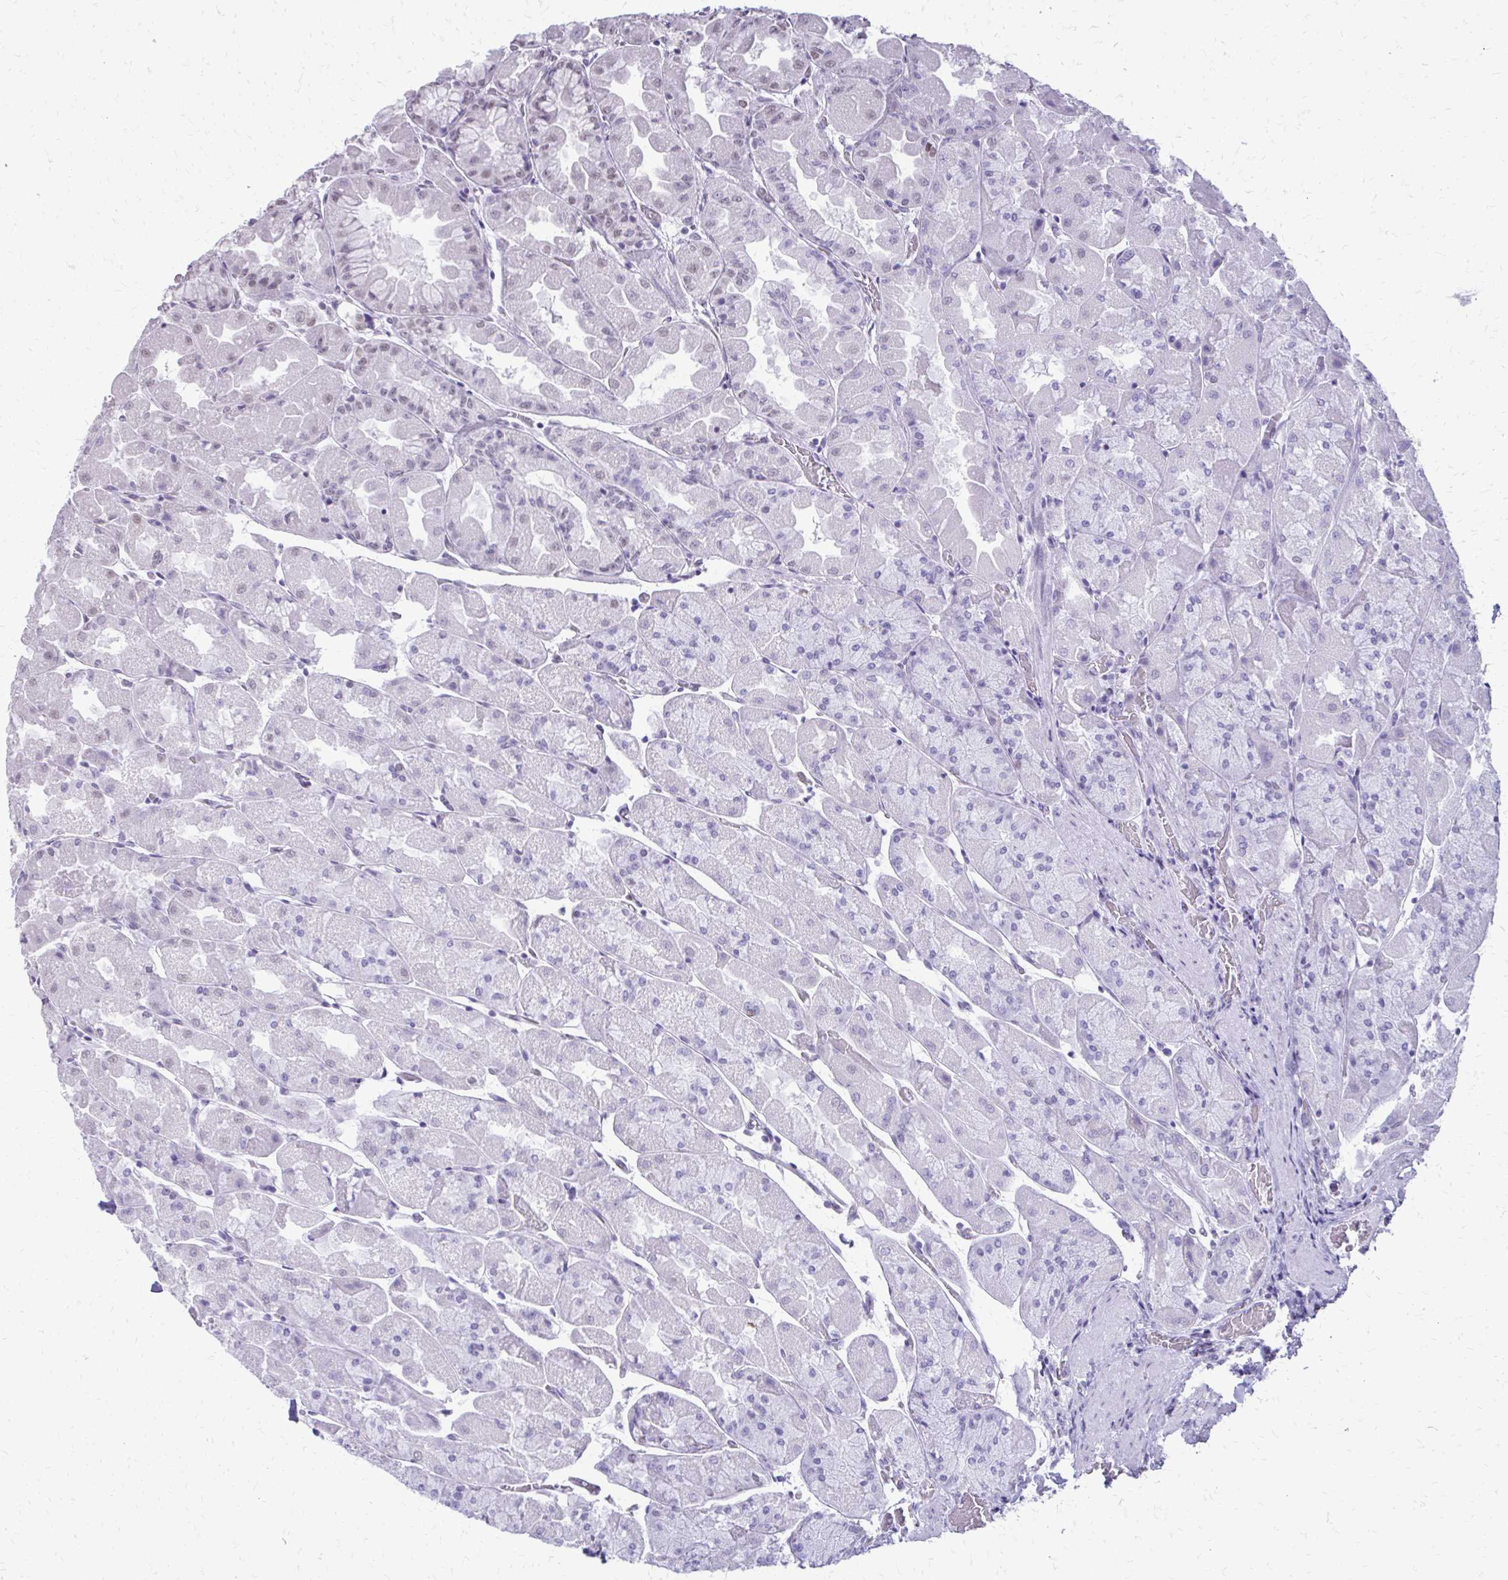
{"staining": {"intensity": "negative", "quantity": "none", "location": "none"}, "tissue": "stomach", "cell_type": "Glandular cells", "image_type": "normal", "snomed": [{"axis": "morphology", "description": "Normal tissue, NOS"}, {"axis": "topography", "description": "Stomach"}], "caption": "DAB (3,3'-diaminobenzidine) immunohistochemical staining of benign human stomach shows no significant staining in glandular cells.", "gene": "SS18", "patient": {"sex": "female", "age": 61}}